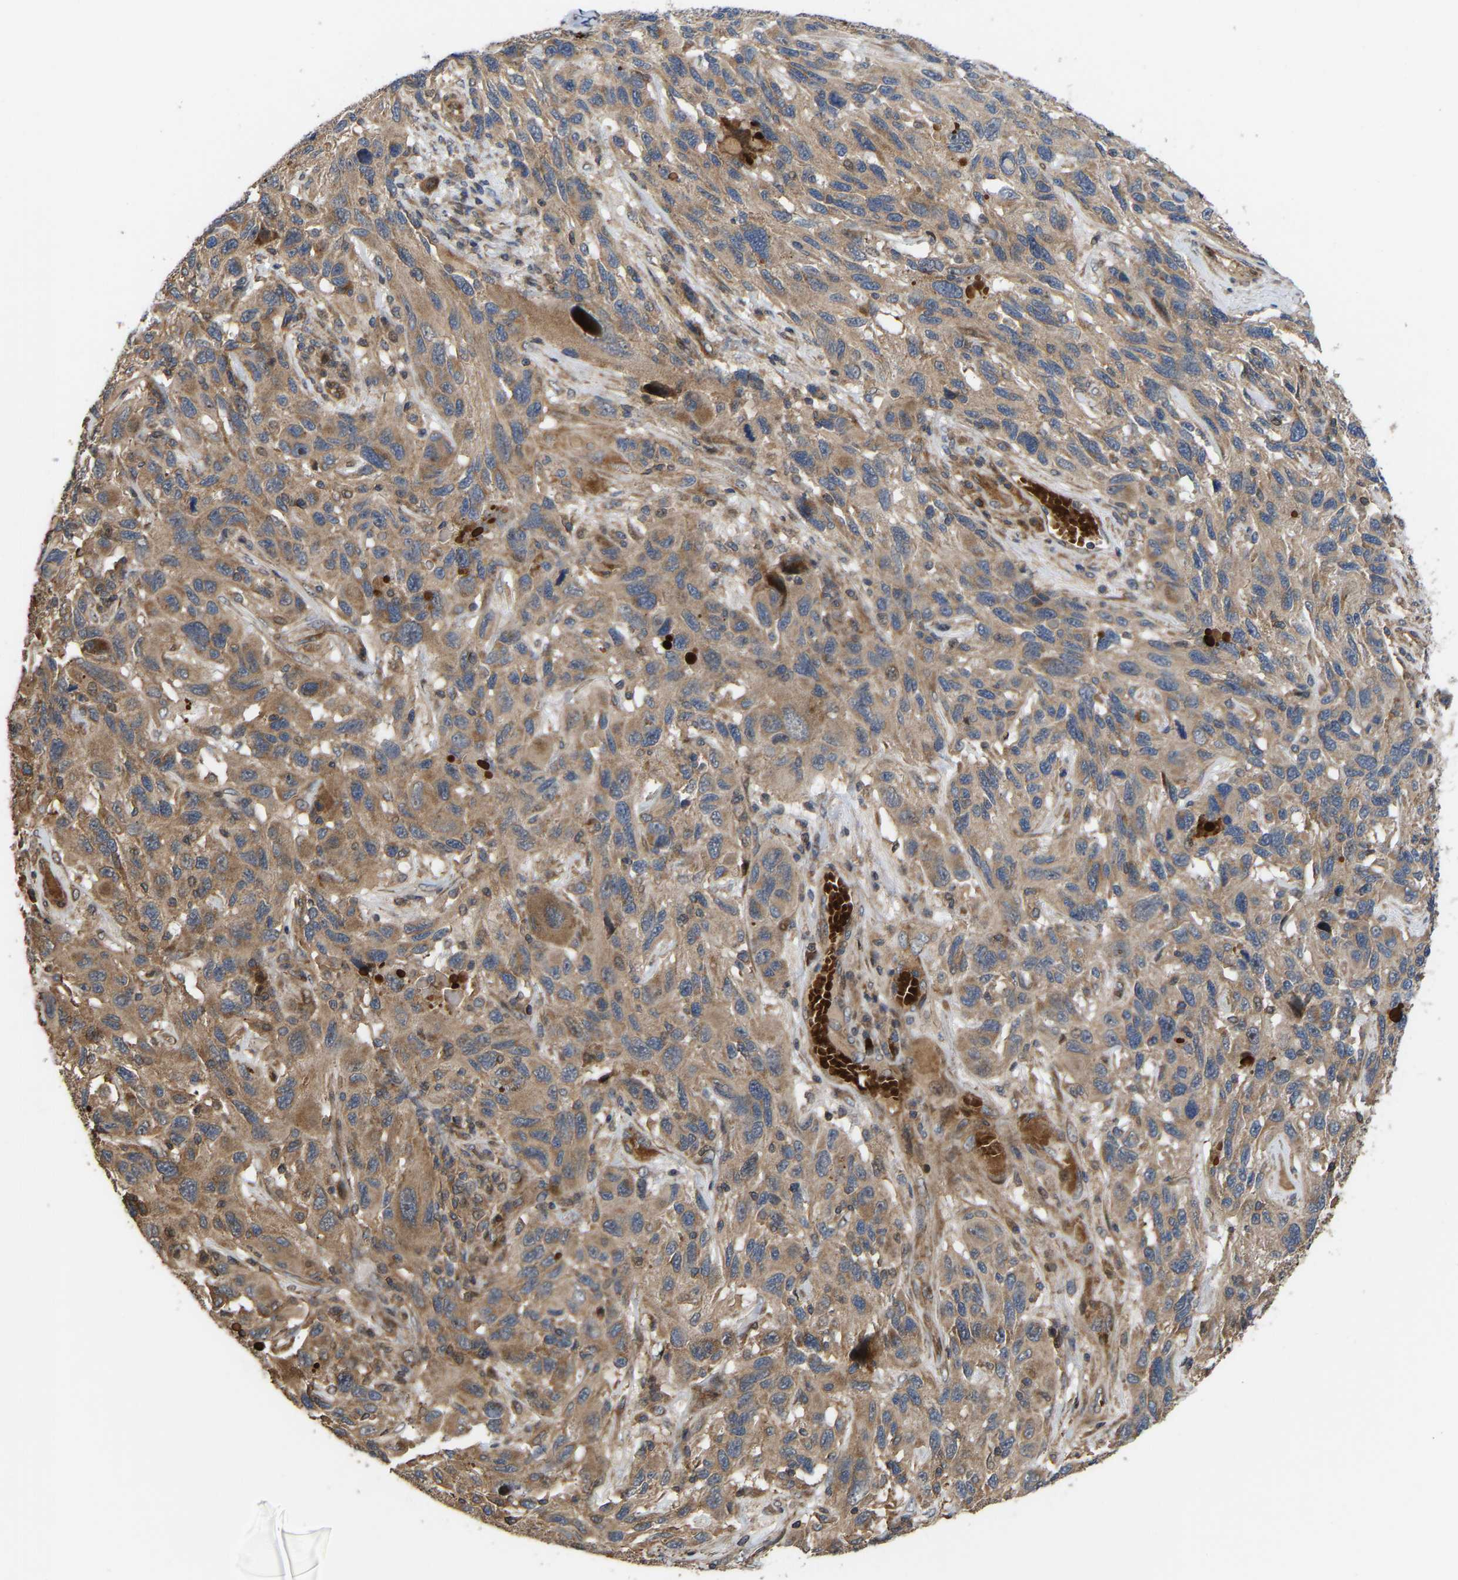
{"staining": {"intensity": "moderate", "quantity": ">75%", "location": "cytoplasmic/membranous"}, "tissue": "melanoma", "cell_type": "Tumor cells", "image_type": "cancer", "snomed": [{"axis": "morphology", "description": "Malignant melanoma, NOS"}, {"axis": "topography", "description": "Skin"}], "caption": "Immunohistochemistry (IHC) staining of malignant melanoma, which reveals medium levels of moderate cytoplasmic/membranous staining in about >75% of tumor cells indicating moderate cytoplasmic/membranous protein staining. The staining was performed using DAB (brown) for protein detection and nuclei were counterstained in hematoxylin (blue).", "gene": "STAU1", "patient": {"sex": "male", "age": 53}}